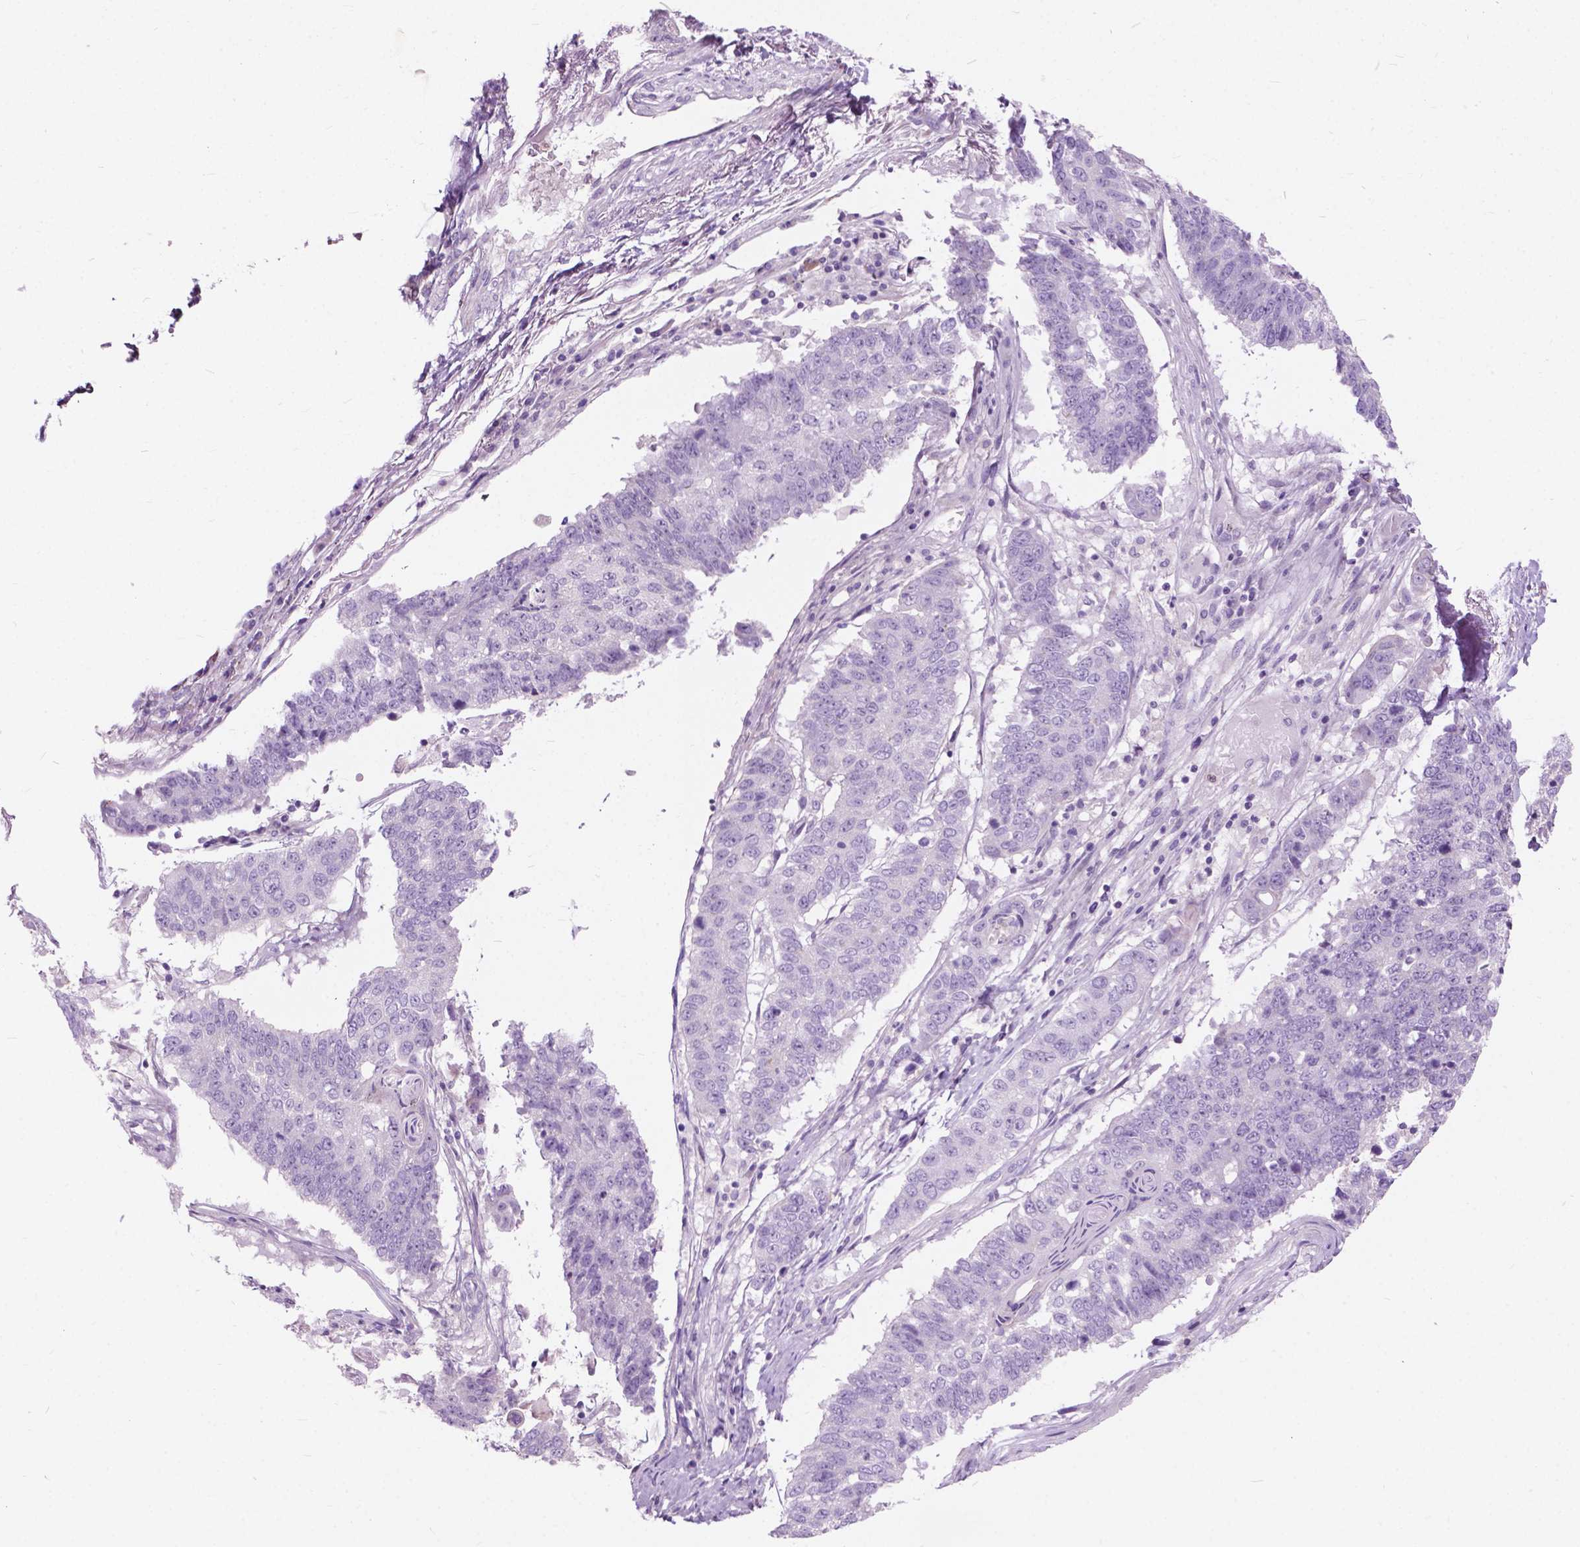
{"staining": {"intensity": "negative", "quantity": "none", "location": "none"}, "tissue": "lung cancer", "cell_type": "Tumor cells", "image_type": "cancer", "snomed": [{"axis": "morphology", "description": "Squamous cell carcinoma, NOS"}, {"axis": "topography", "description": "Lung"}], "caption": "IHC of lung cancer (squamous cell carcinoma) demonstrates no positivity in tumor cells. The staining is performed using DAB (3,3'-diaminobenzidine) brown chromogen with nuclei counter-stained in using hematoxylin.", "gene": "PRR35", "patient": {"sex": "male", "age": 73}}